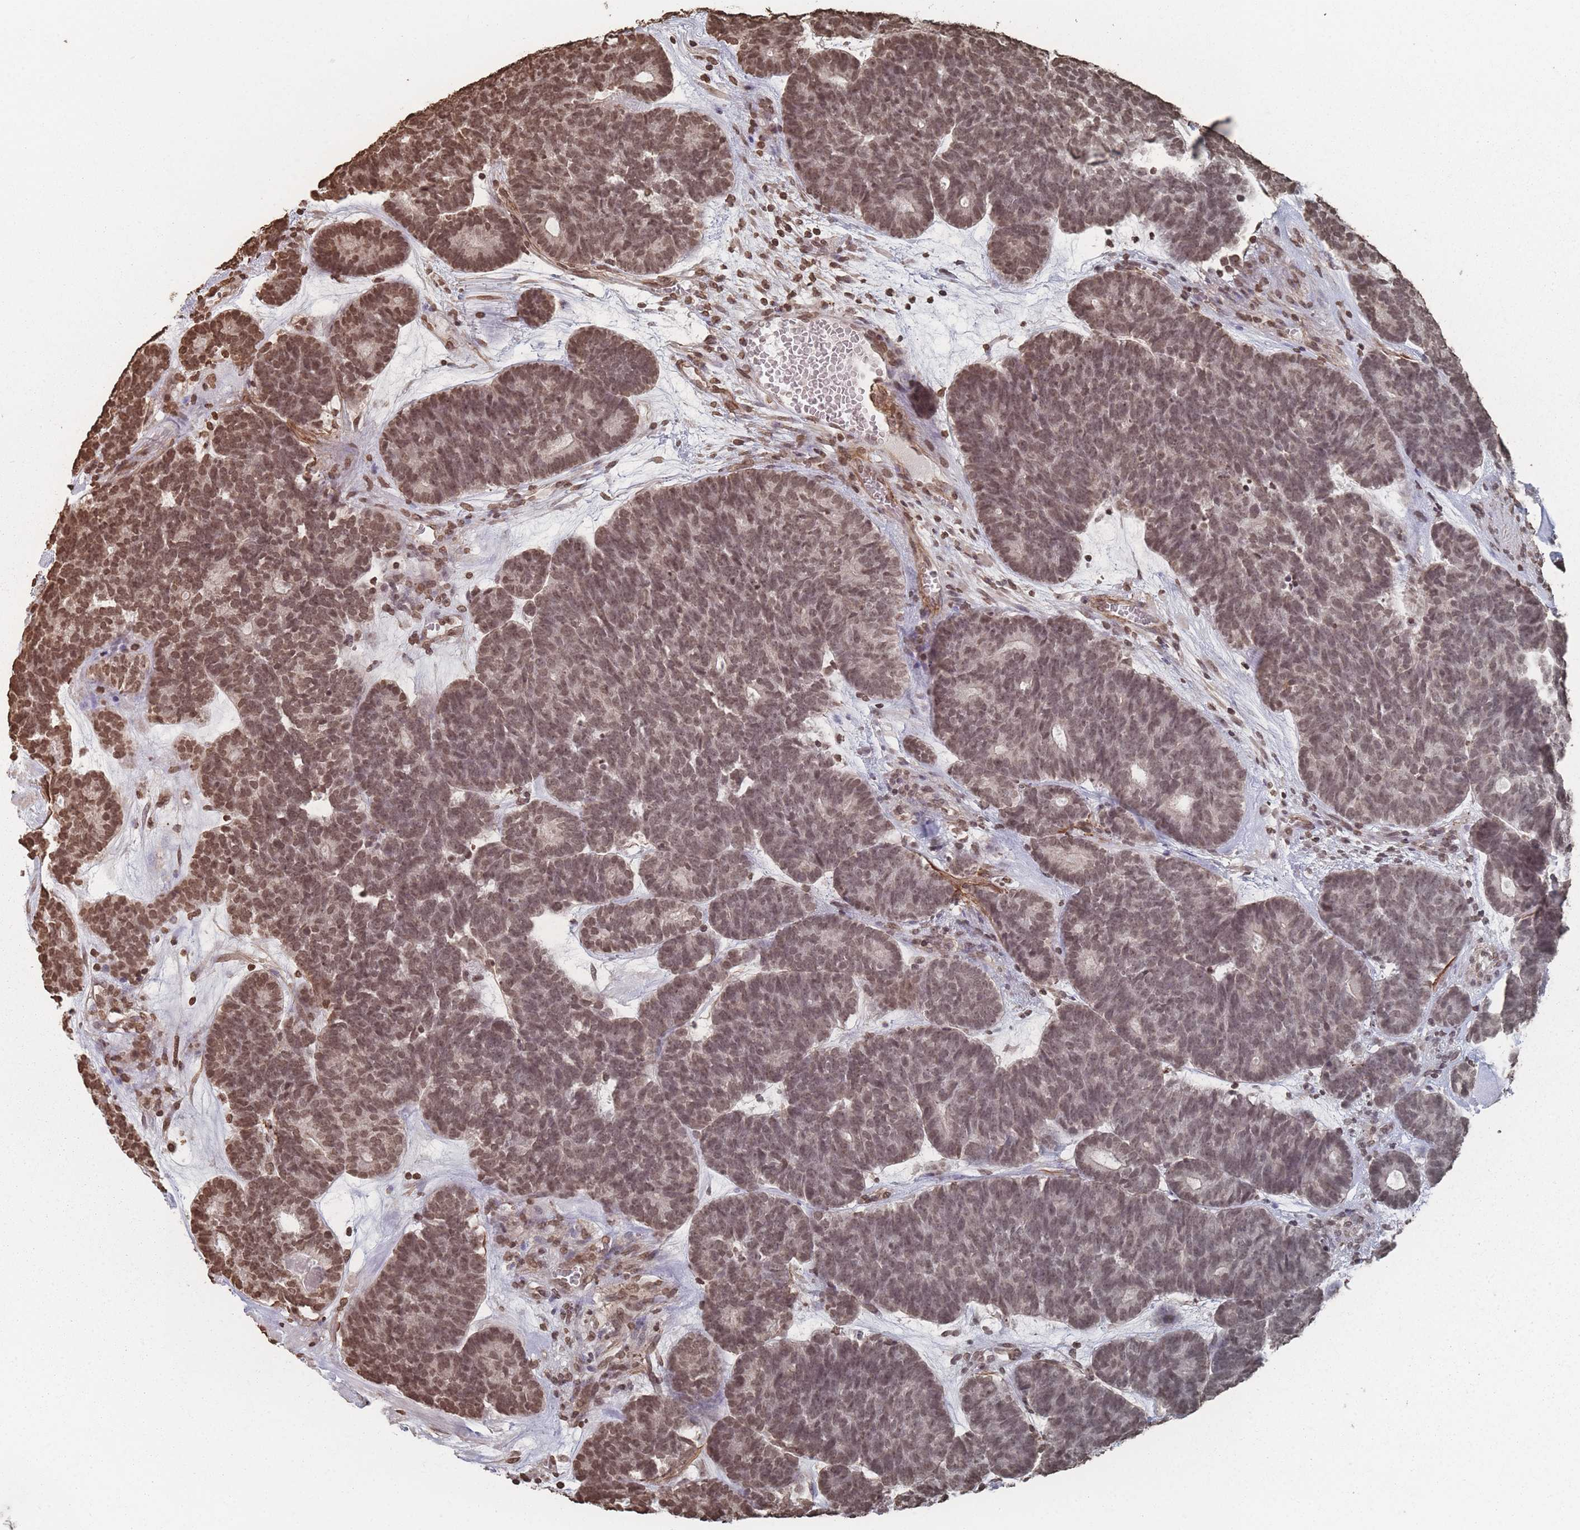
{"staining": {"intensity": "moderate", "quantity": ">75%", "location": "nuclear"}, "tissue": "head and neck cancer", "cell_type": "Tumor cells", "image_type": "cancer", "snomed": [{"axis": "morphology", "description": "Adenocarcinoma, NOS"}, {"axis": "topography", "description": "Head-Neck"}], "caption": "An IHC micrograph of neoplastic tissue is shown. Protein staining in brown highlights moderate nuclear positivity in head and neck cancer within tumor cells.", "gene": "PLEKHG5", "patient": {"sex": "female", "age": 81}}